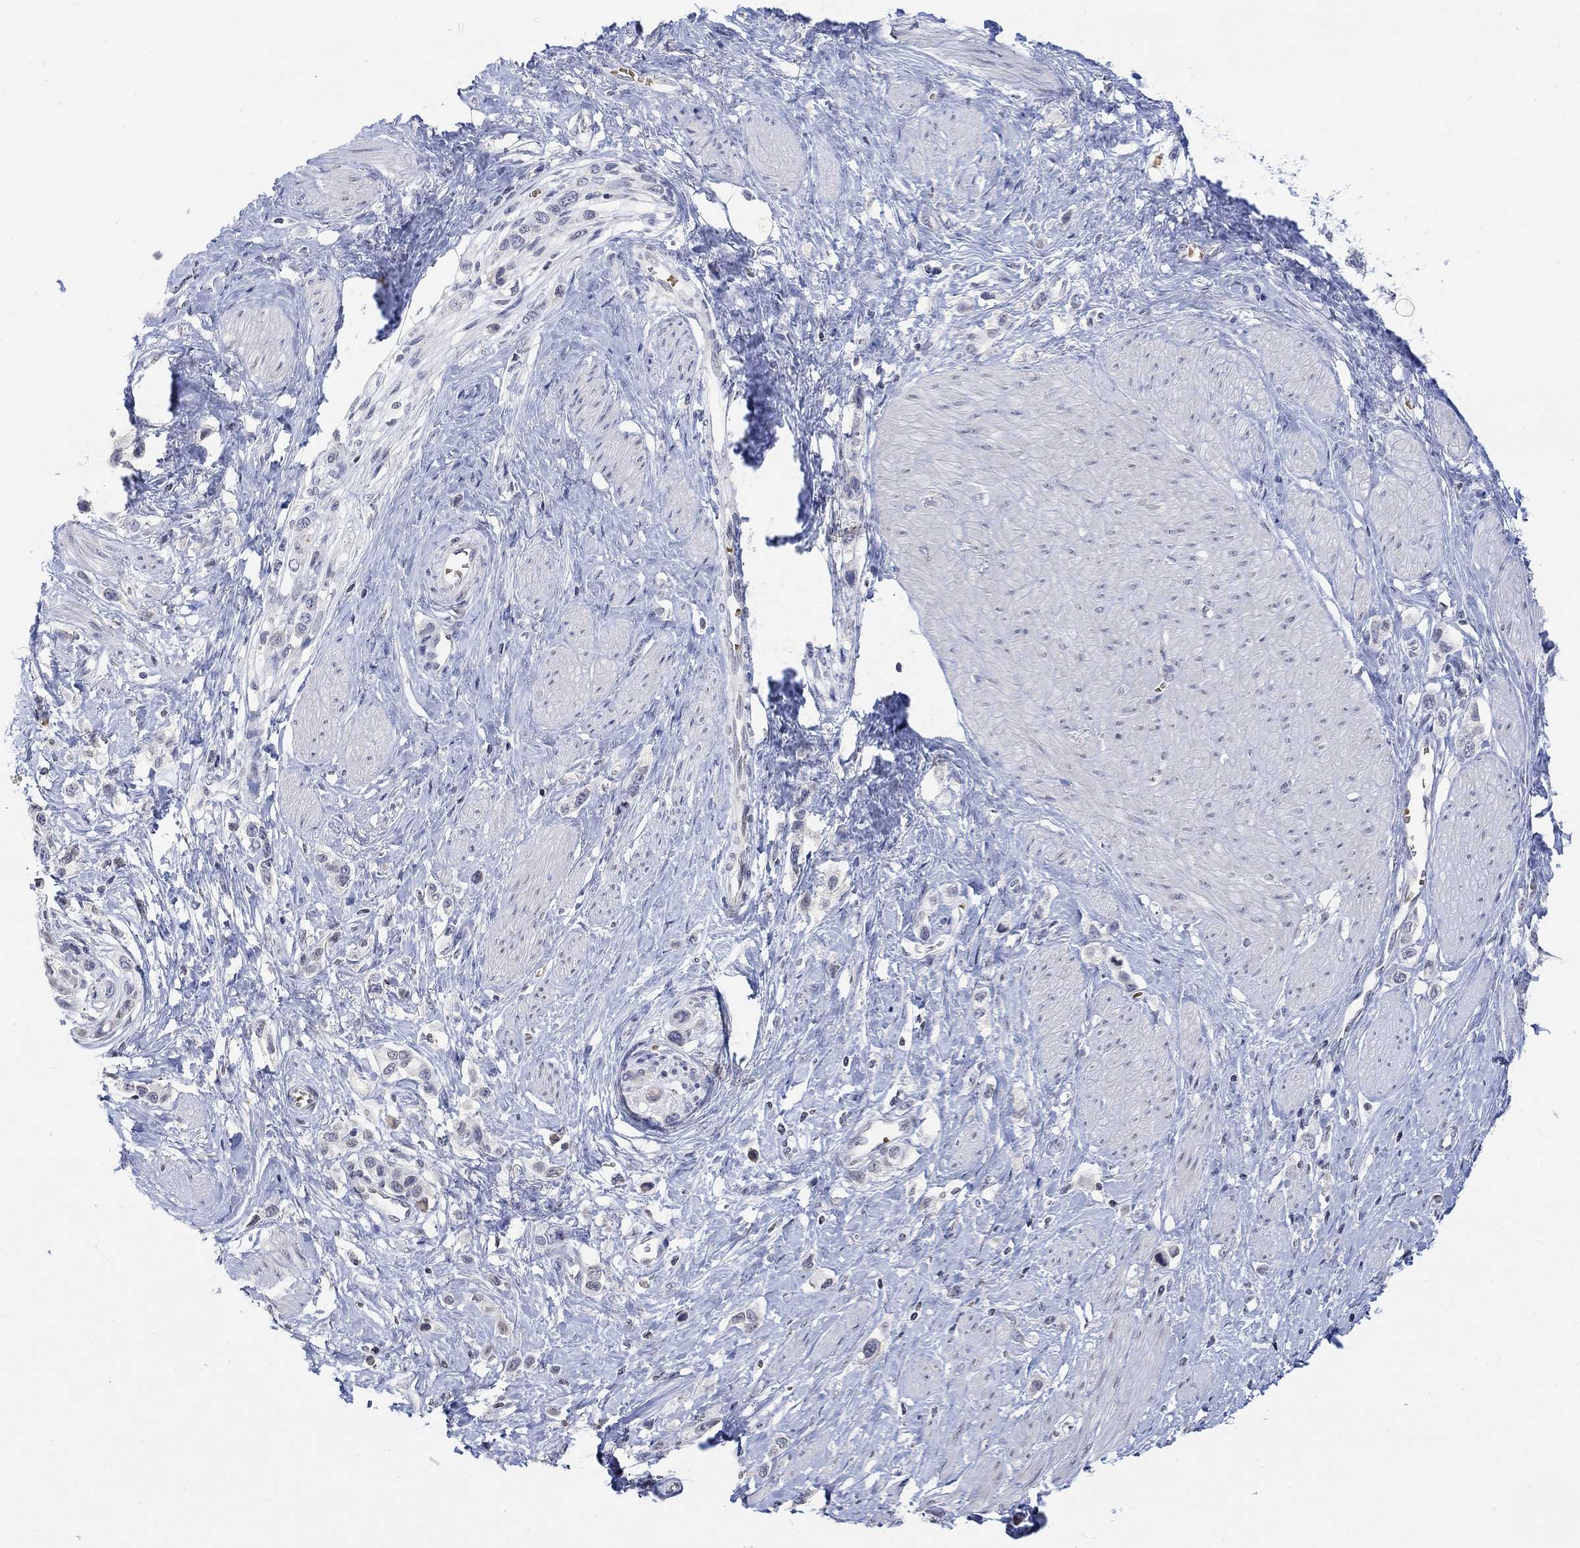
{"staining": {"intensity": "negative", "quantity": "none", "location": "none"}, "tissue": "stomach cancer", "cell_type": "Tumor cells", "image_type": "cancer", "snomed": [{"axis": "morphology", "description": "Normal tissue, NOS"}, {"axis": "morphology", "description": "Adenocarcinoma, NOS"}, {"axis": "morphology", "description": "Adenocarcinoma, High grade"}, {"axis": "topography", "description": "Stomach, upper"}, {"axis": "topography", "description": "Stomach"}], "caption": "The micrograph exhibits no significant staining in tumor cells of adenocarcinoma (stomach).", "gene": "TMEM255A", "patient": {"sex": "female", "age": 65}}